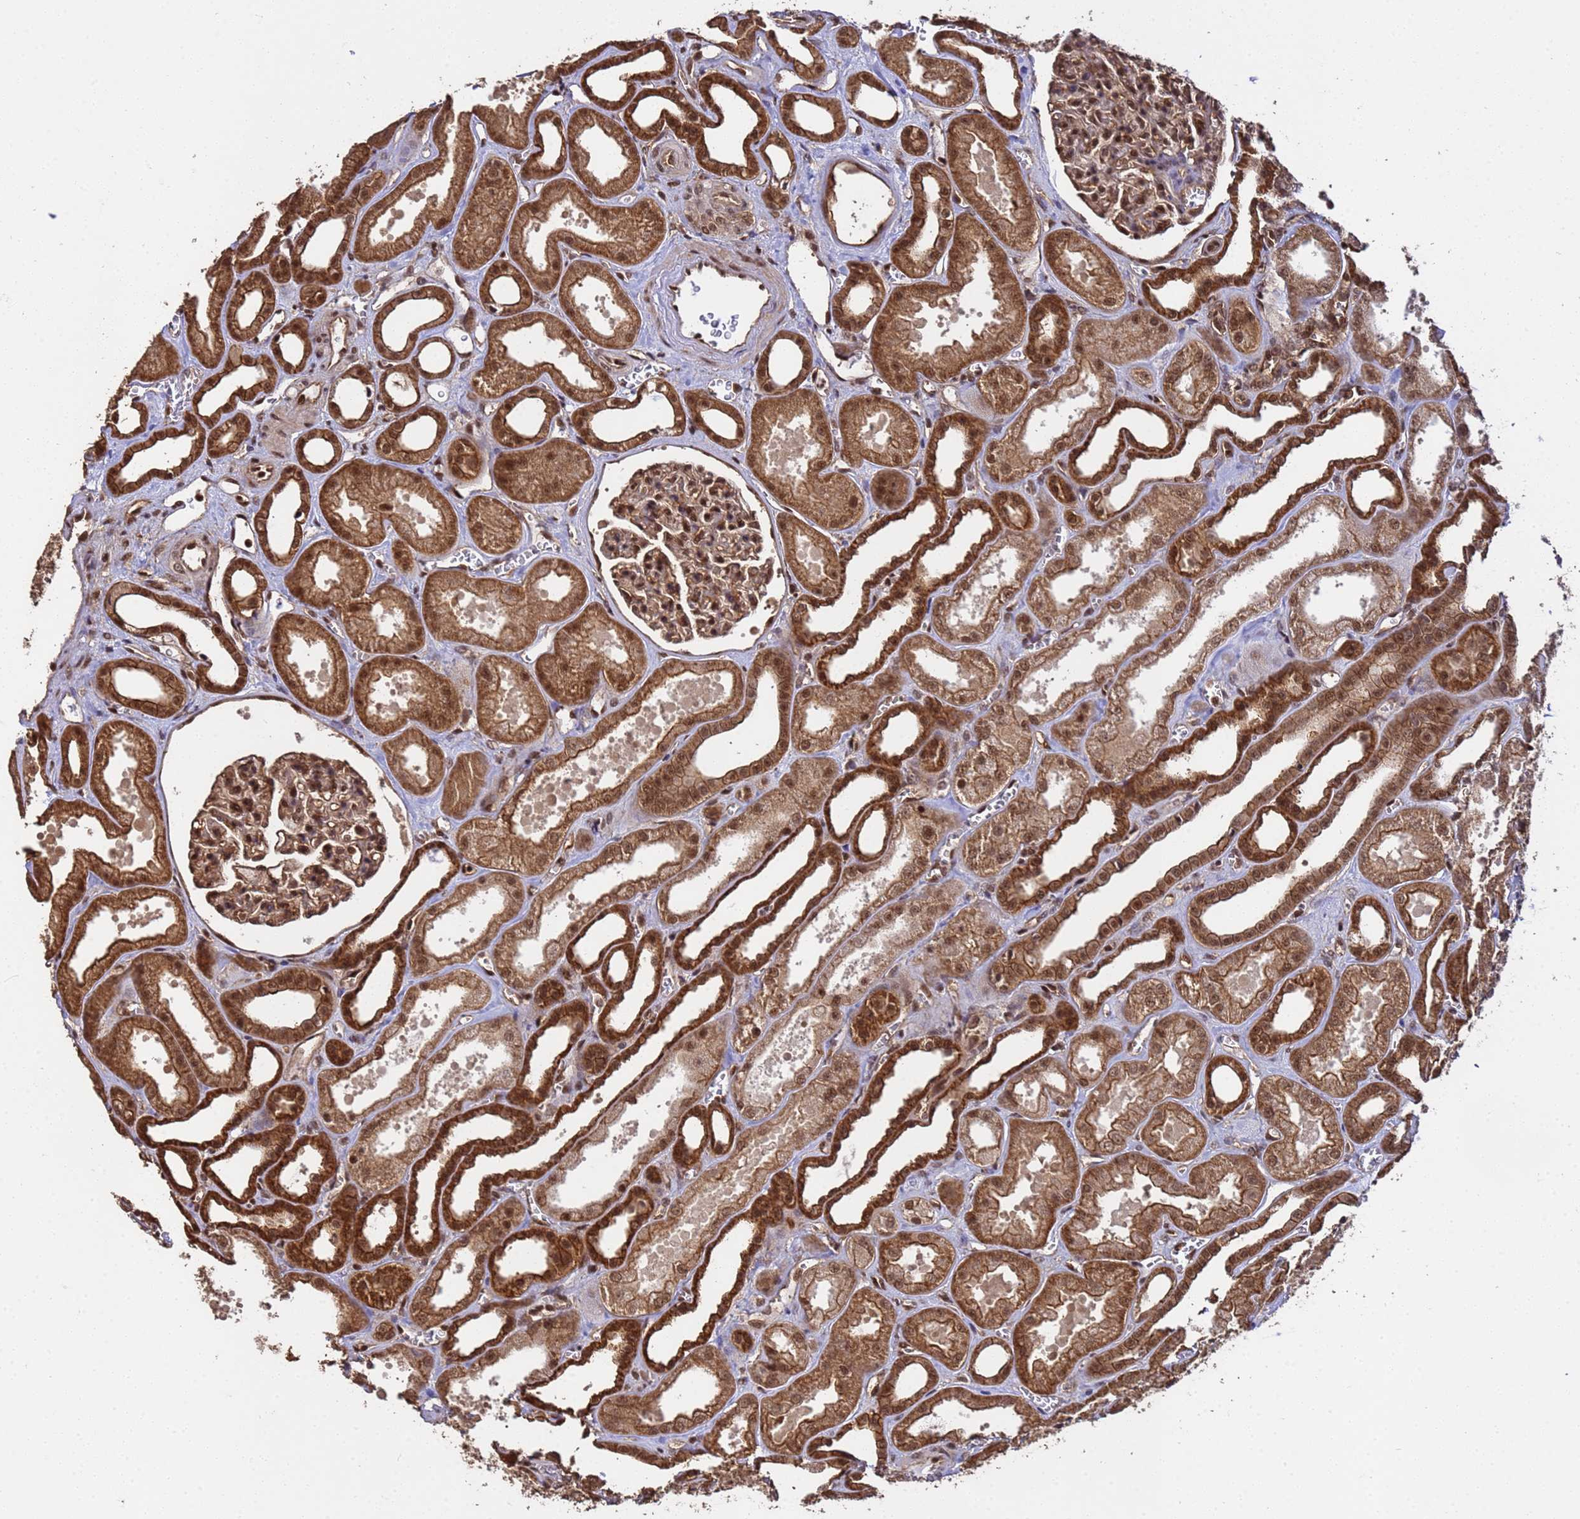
{"staining": {"intensity": "strong", "quantity": ">75%", "location": "cytoplasmic/membranous,nuclear"}, "tissue": "kidney", "cell_type": "Cells in glomeruli", "image_type": "normal", "snomed": [{"axis": "morphology", "description": "Normal tissue, NOS"}, {"axis": "morphology", "description": "Adenocarcinoma, NOS"}, {"axis": "topography", "description": "Kidney"}], "caption": "Immunohistochemical staining of benign human kidney displays strong cytoplasmic/membranous,nuclear protein staining in about >75% of cells in glomeruli.", "gene": "SYF2", "patient": {"sex": "female", "age": 68}}